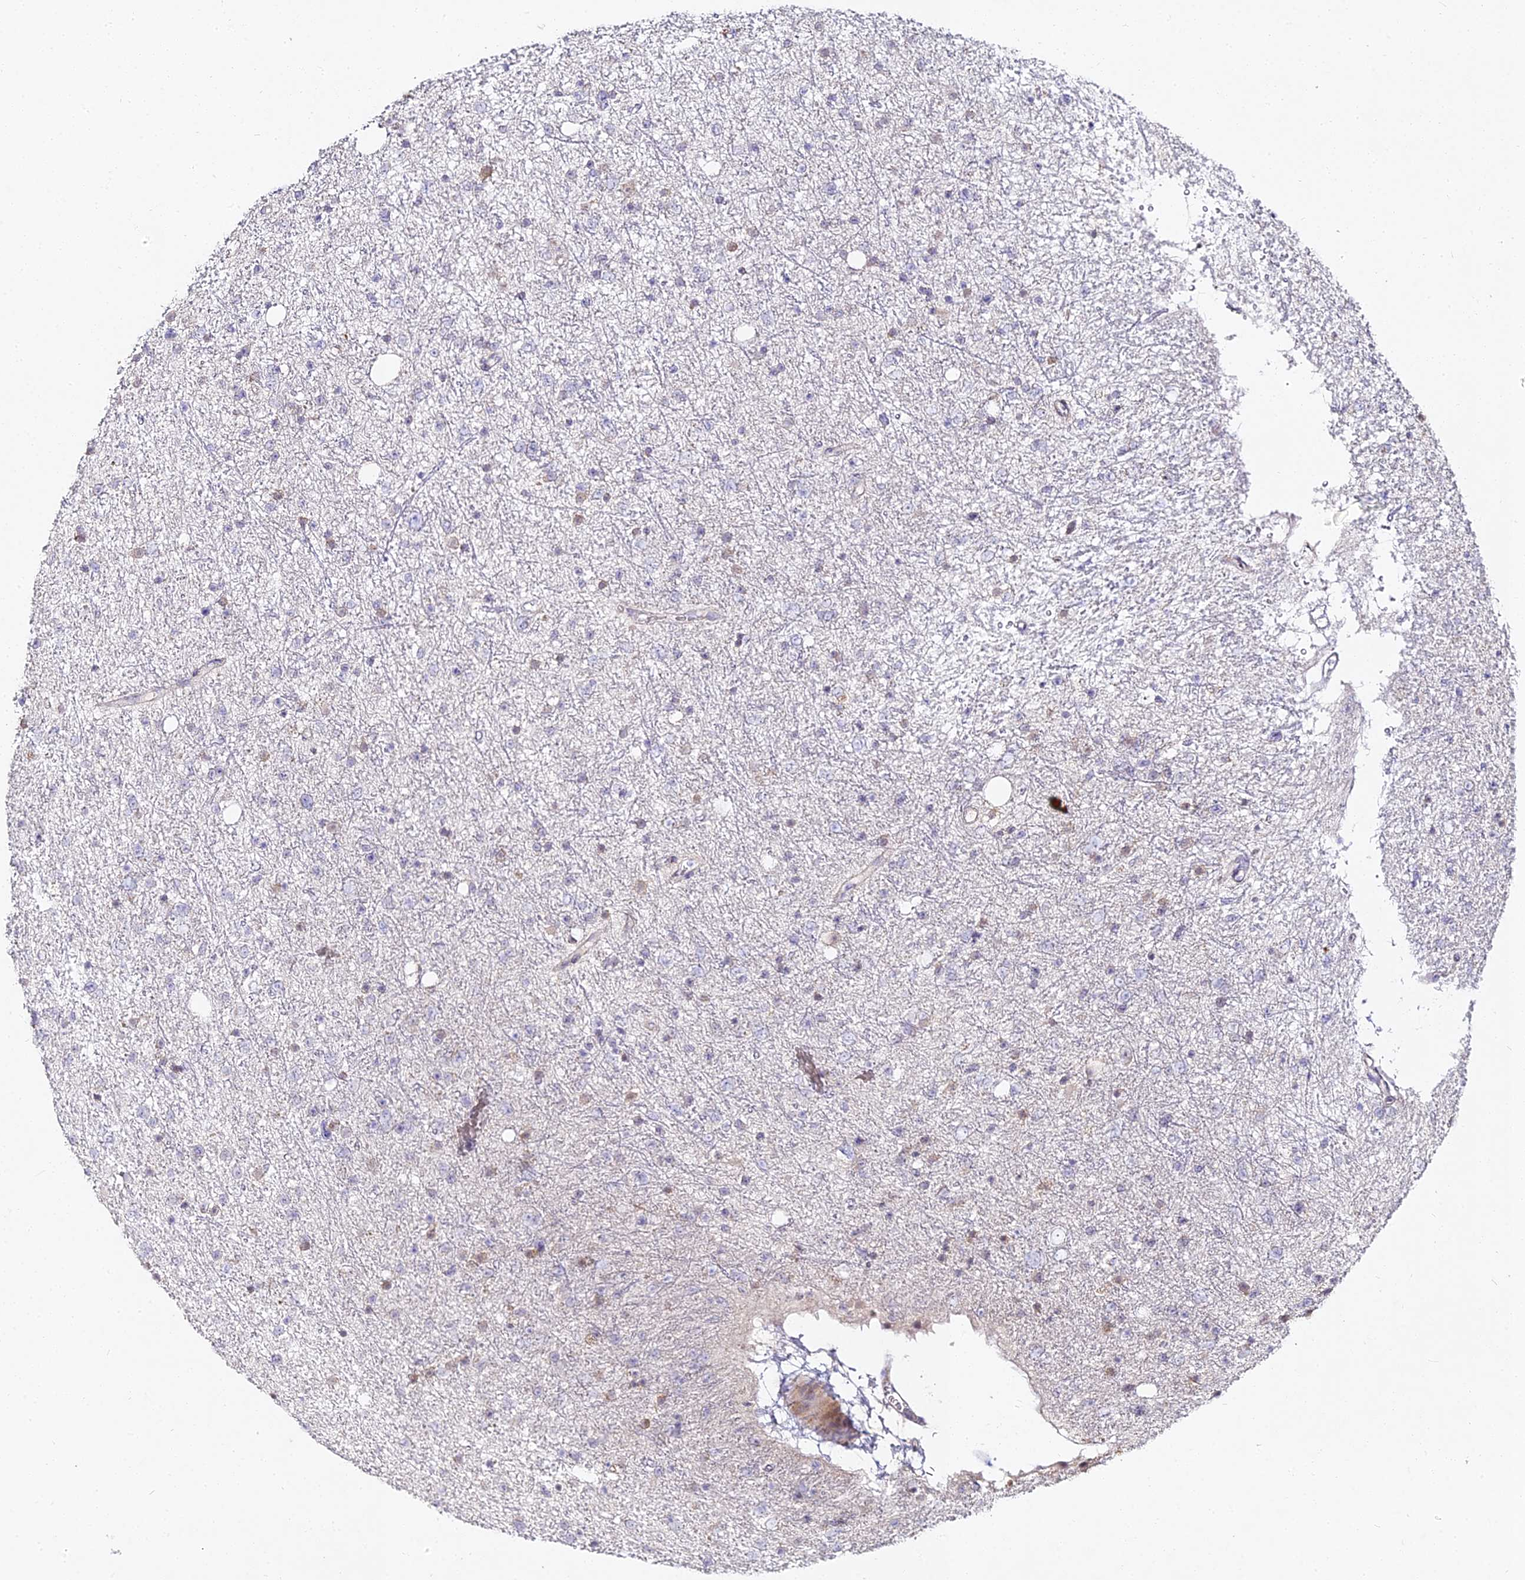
{"staining": {"intensity": "negative", "quantity": "none", "location": "none"}, "tissue": "glioma", "cell_type": "Tumor cells", "image_type": "cancer", "snomed": [{"axis": "morphology", "description": "Glioma, malignant, Low grade"}, {"axis": "topography", "description": "Cerebral cortex"}], "caption": "Low-grade glioma (malignant) stained for a protein using immunohistochemistry (IHC) exhibits no expression tumor cells.", "gene": "ALPG", "patient": {"sex": "female", "age": 39}}